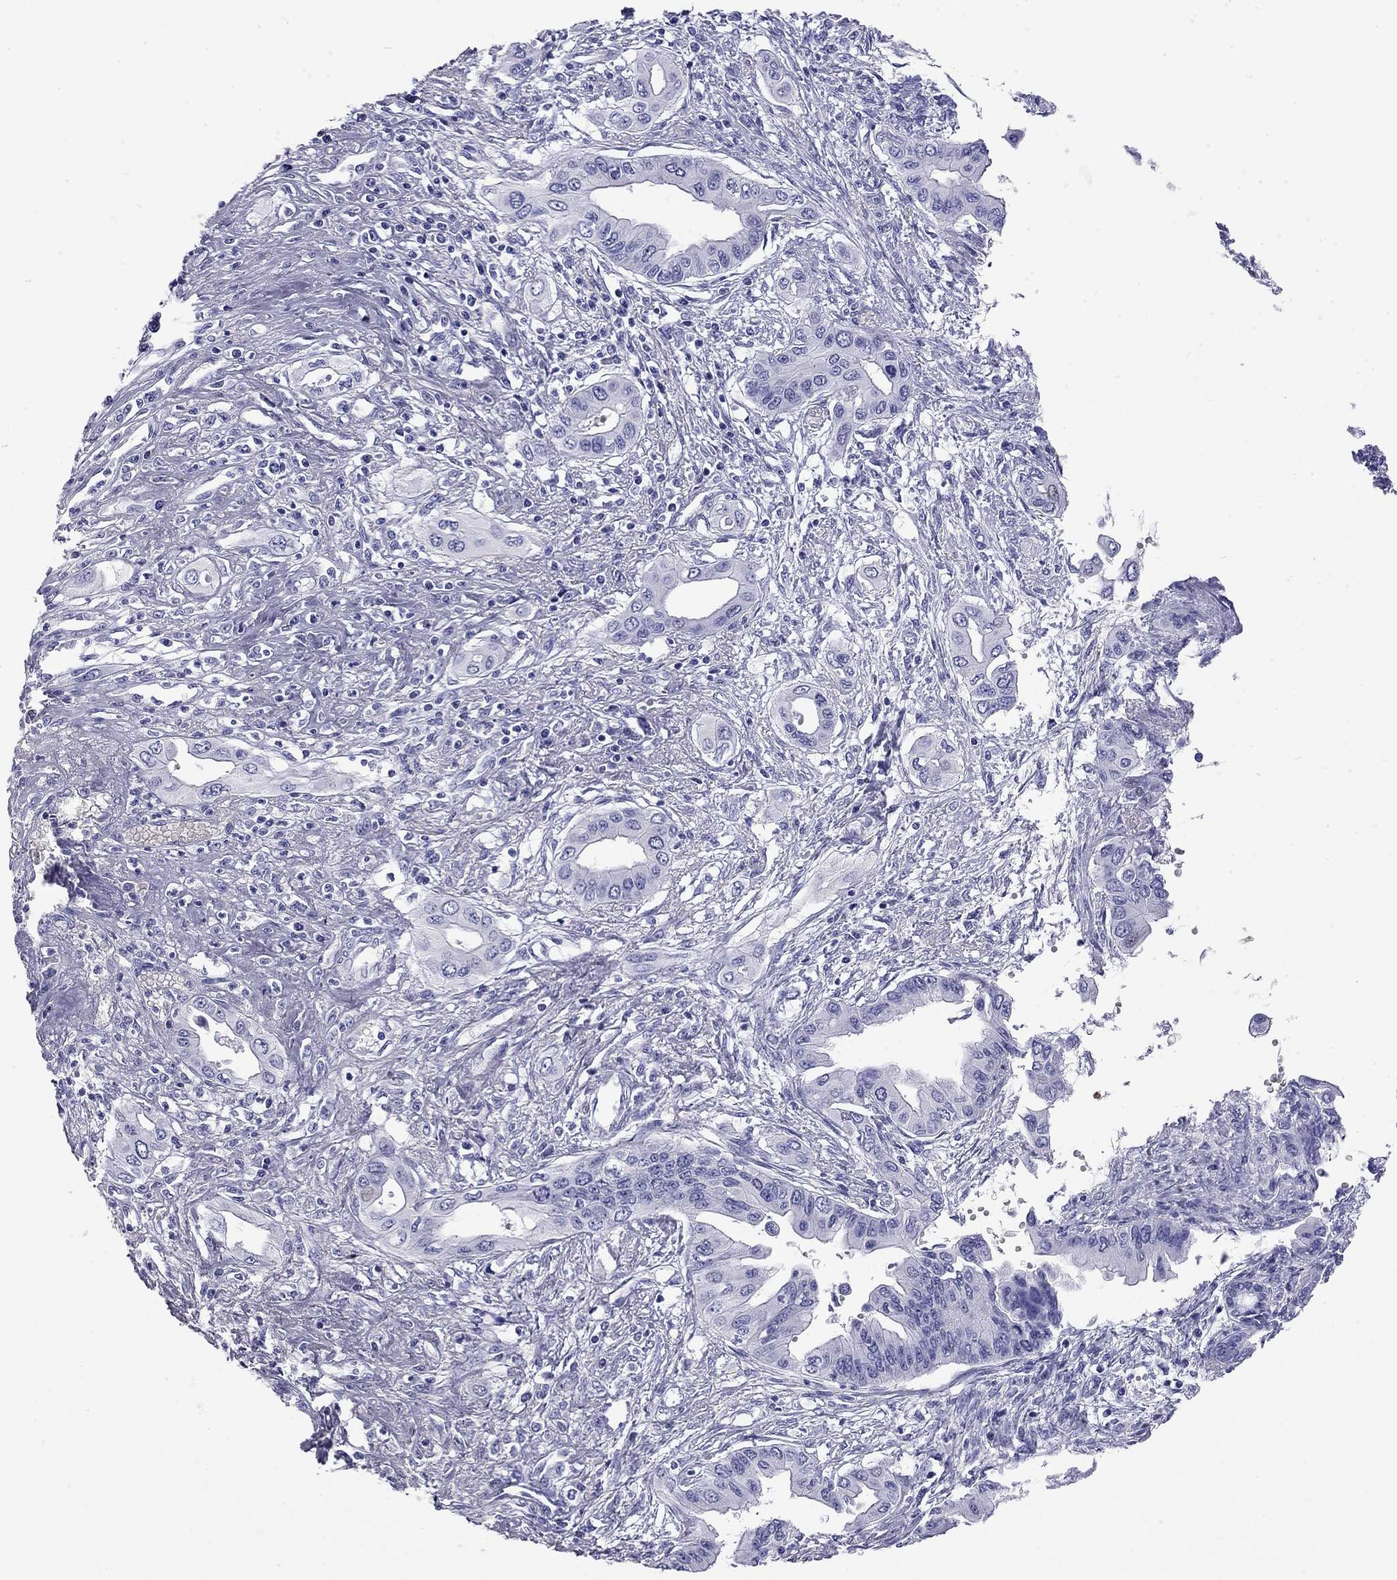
{"staining": {"intensity": "negative", "quantity": "none", "location": "none"}, "tissue": "pancreatic cancer", "cell_type": "Tumor cells", "image_type": "cancer", "snomed": [{"axis": "morphology", "description": "Adenocarcinoma, NOS"}, {"axis": "topography", "description": "Pancreas"}], "caption": "Immunohistochemistry micrograph of neoplastic tissue: pancreatic cancer stained with DAB (3,3'-diaminobenzidine) reveals no significant protein expression in tumor cells.", "gene": "ODF4", "patient": {"sex": "female", "age": 62}}